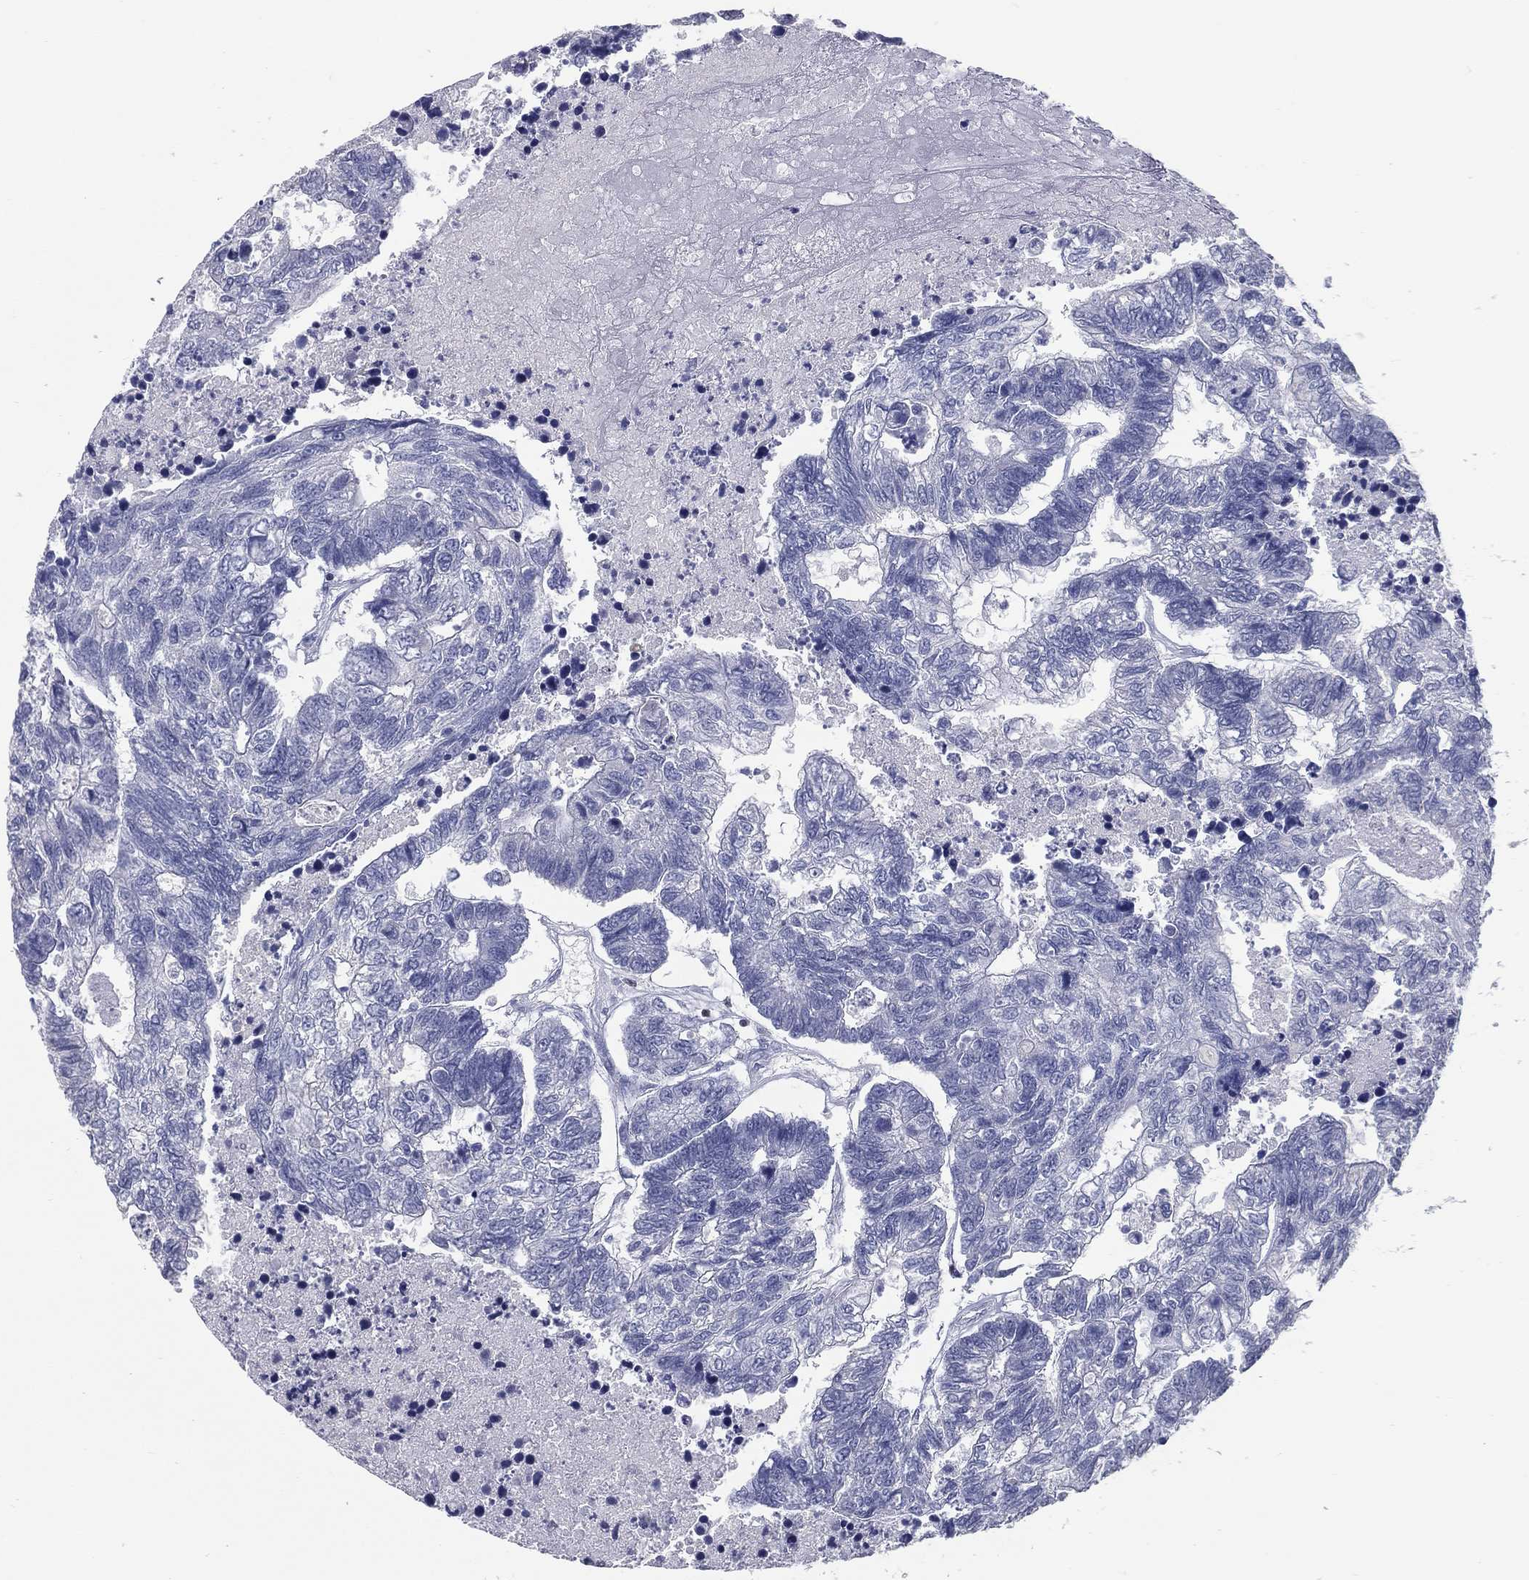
{"staining": {"intensity": "negative", "quantity": "none", "location": "none"}, "tissue": "colorectal cancer", "cell_type": "Tumor cells", "image_type": "cancer", "snomed": [{"axis": "morphology", "description": "Adenocarcinoma, NOS"}, {"axis": "topography", "description": "Colon"}], "caption": "This micrograph is of colorectal cancer (adenocarcinoma) stained with immunohistochemistry to label a protein in brown with the nuclei are counter-stained blue. There is no positivity in tumor cells.", "gene": "PYHIN1", "patient": {"sex": "female", "age": 48}}